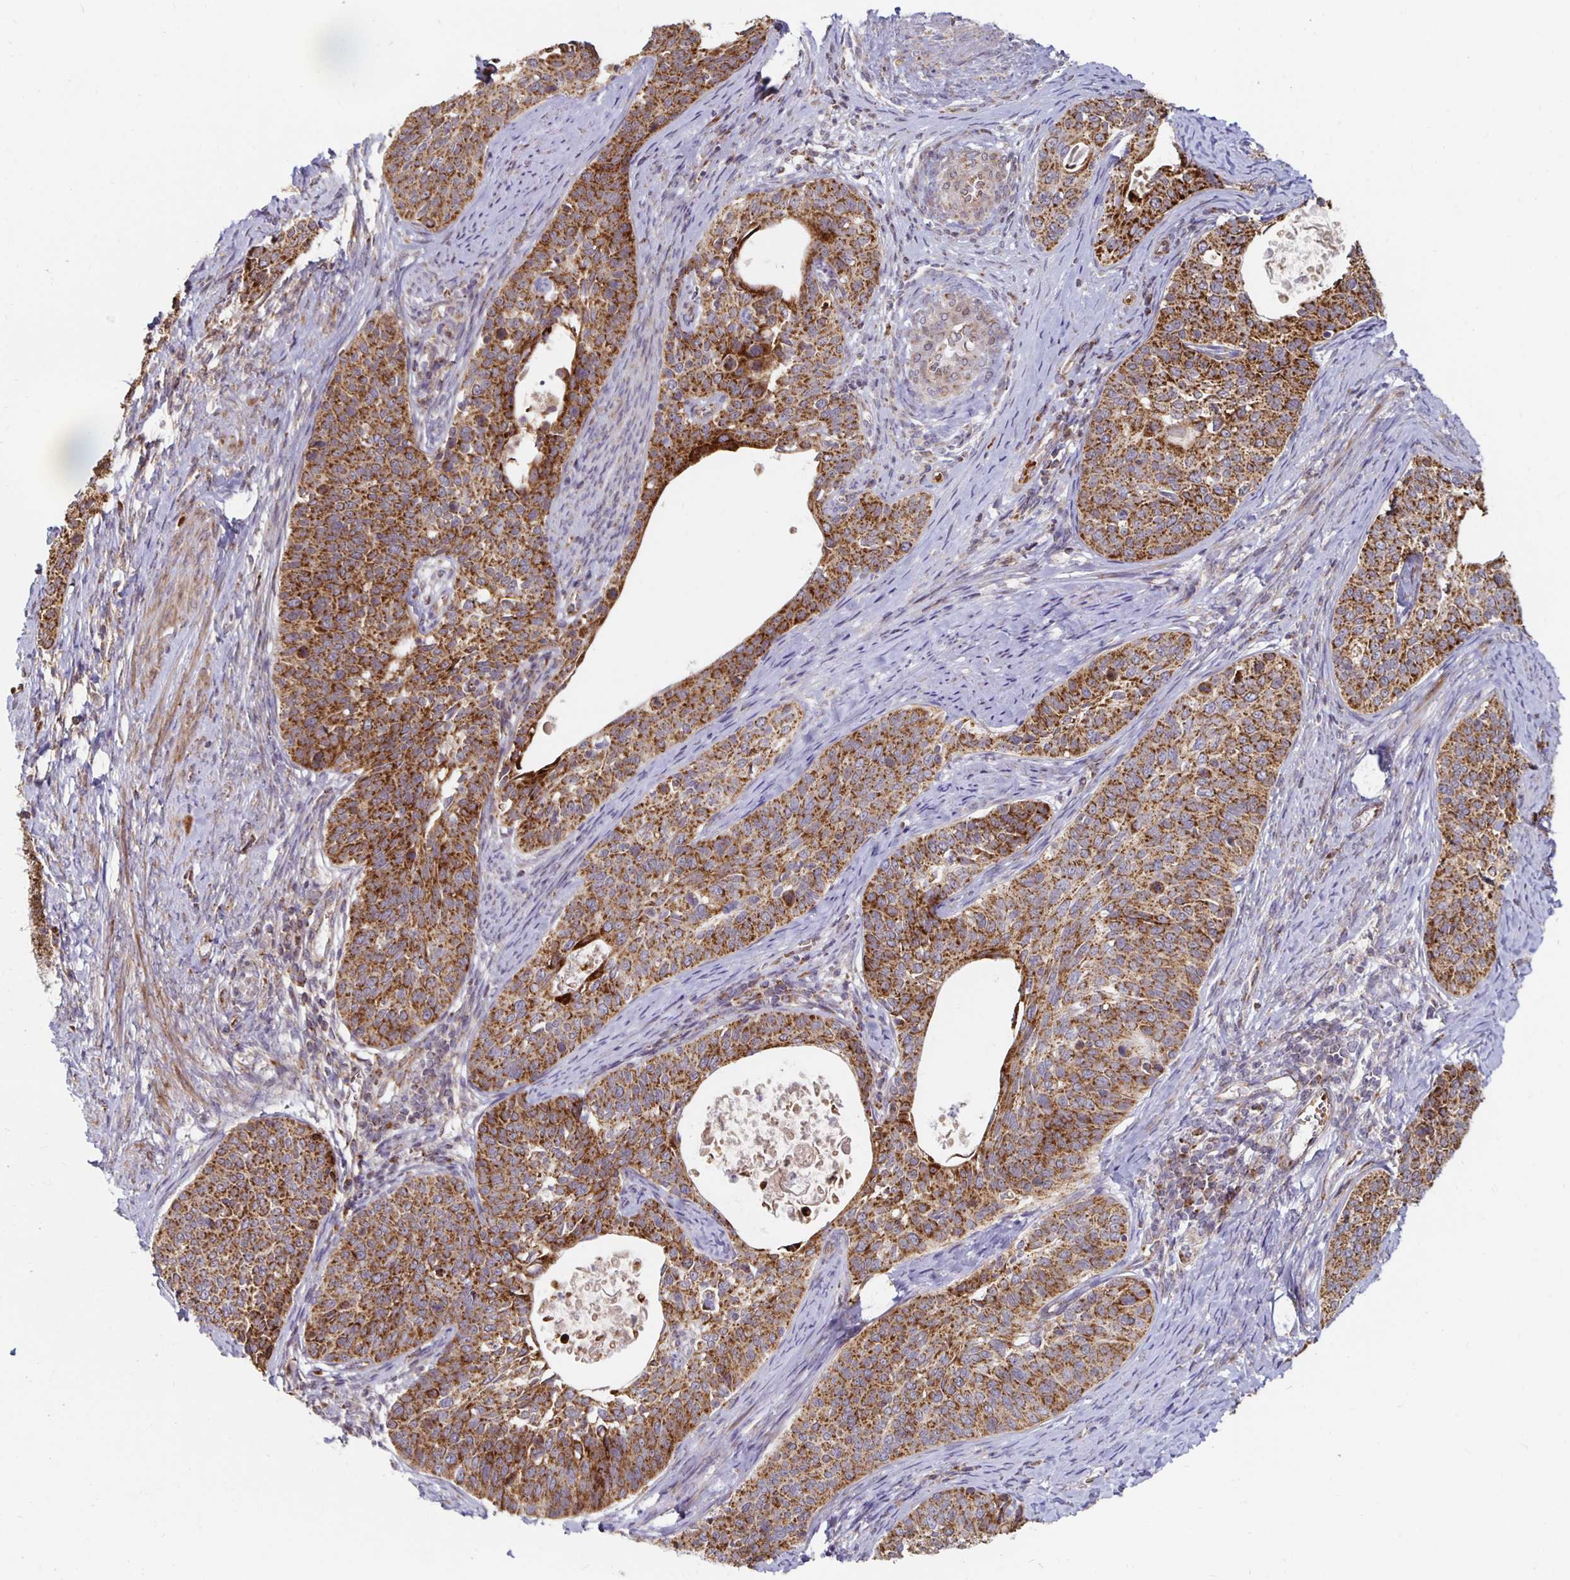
{"staining": {"intensity": "strong", "quantity": ">75%", "location": "cytoplasmic/membranous"}, "tissue": "cervical cancer", "cell_type": "Tumor cells", "image_type": "cancer", "snomed": [{"axis": "morphology", "description": "Squamous cell carcinoma, NOS"}, {"axis": "topography", "description": "Cervix"}], "caption": "Protein staining demonstrates strong cytoplasmic/membranous expression in about >75% of tumor cells in cervical cancer (squamous cell carcinoma). Nuclei are stained in blue.", "gene": "MRPL28", "patient": {"sex": "female", "age": 69}}